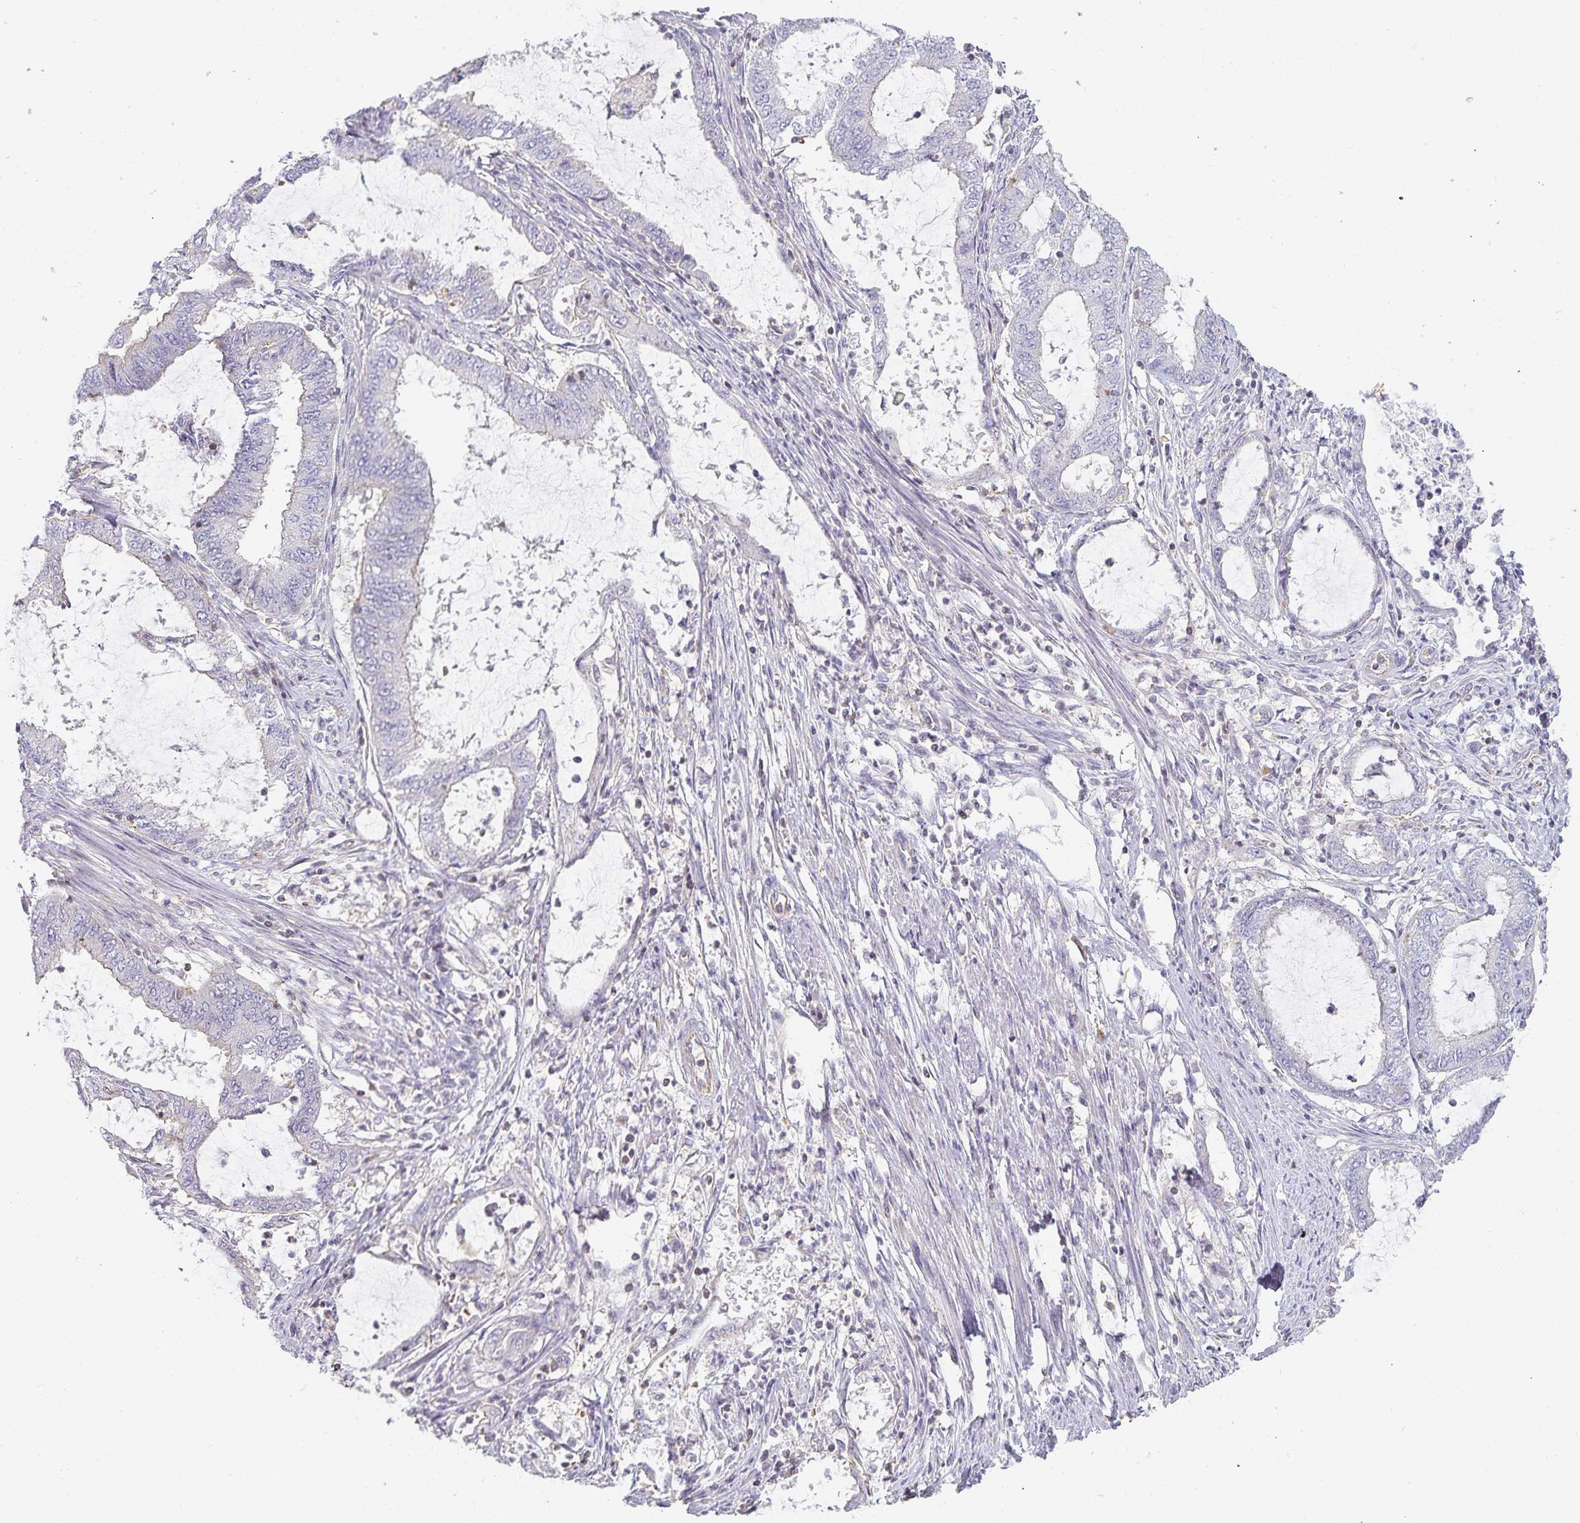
{"staining": {"intensity": "negative", "quantity": "none", "location": "none"}, "tissue": "endometrial cancer", "cell_type": "Tumor cells", "image_type": "cancer", "snomed": [{"axis": "morphology", "description": "Adenocarcinoma, NOS"}, {"axis": "topography", "description": "Endometrium"}], "caption": "An immunohistochemistry histopathology image of endometrial adenocarcinoma is shown. There is no staining in tumor cells of endometrial adenocarcinoma.", "gene": "GATA3", "patient": {"sex": "female", "age": 51}}